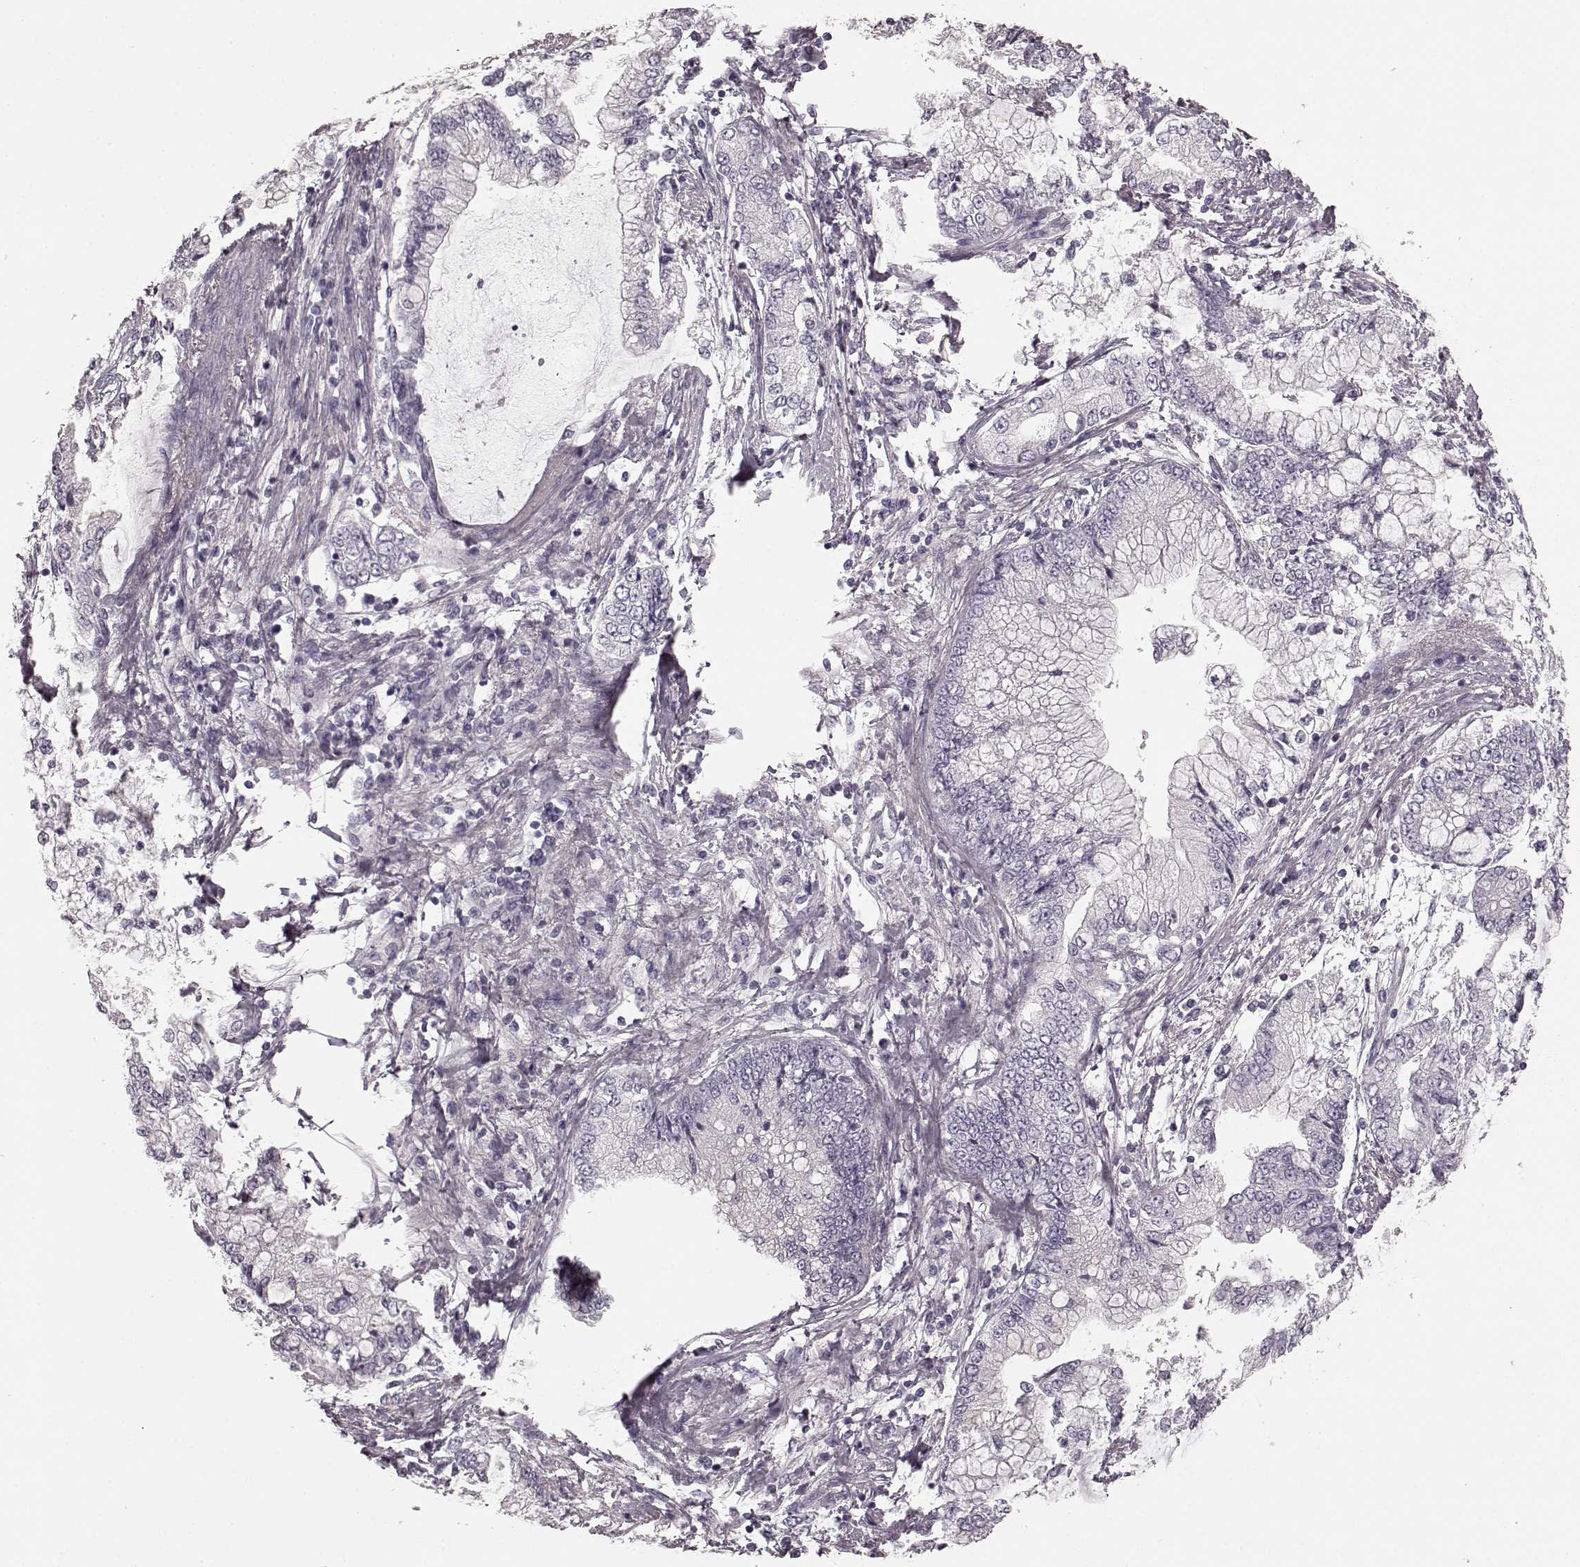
{"staining": {"intensity": "negative", "quantity": "none", "location": "none"}, "tissue": "stomach cancer", "cell_type": "Tumor cells", "image_type": "cancer", "snomed": [{"axis": "morphology", "description": "Adenocarcinoma, NOS"}, {"axis": "topography", "description": "Stomach, upper"}], "caption": "Immunohistochemical staining of human stomach cancer (adenocarcinoma) displays no significant expression in tumor cells.", "gene": "PRKCE", "patient": {"sex": "female", "age": 74}}